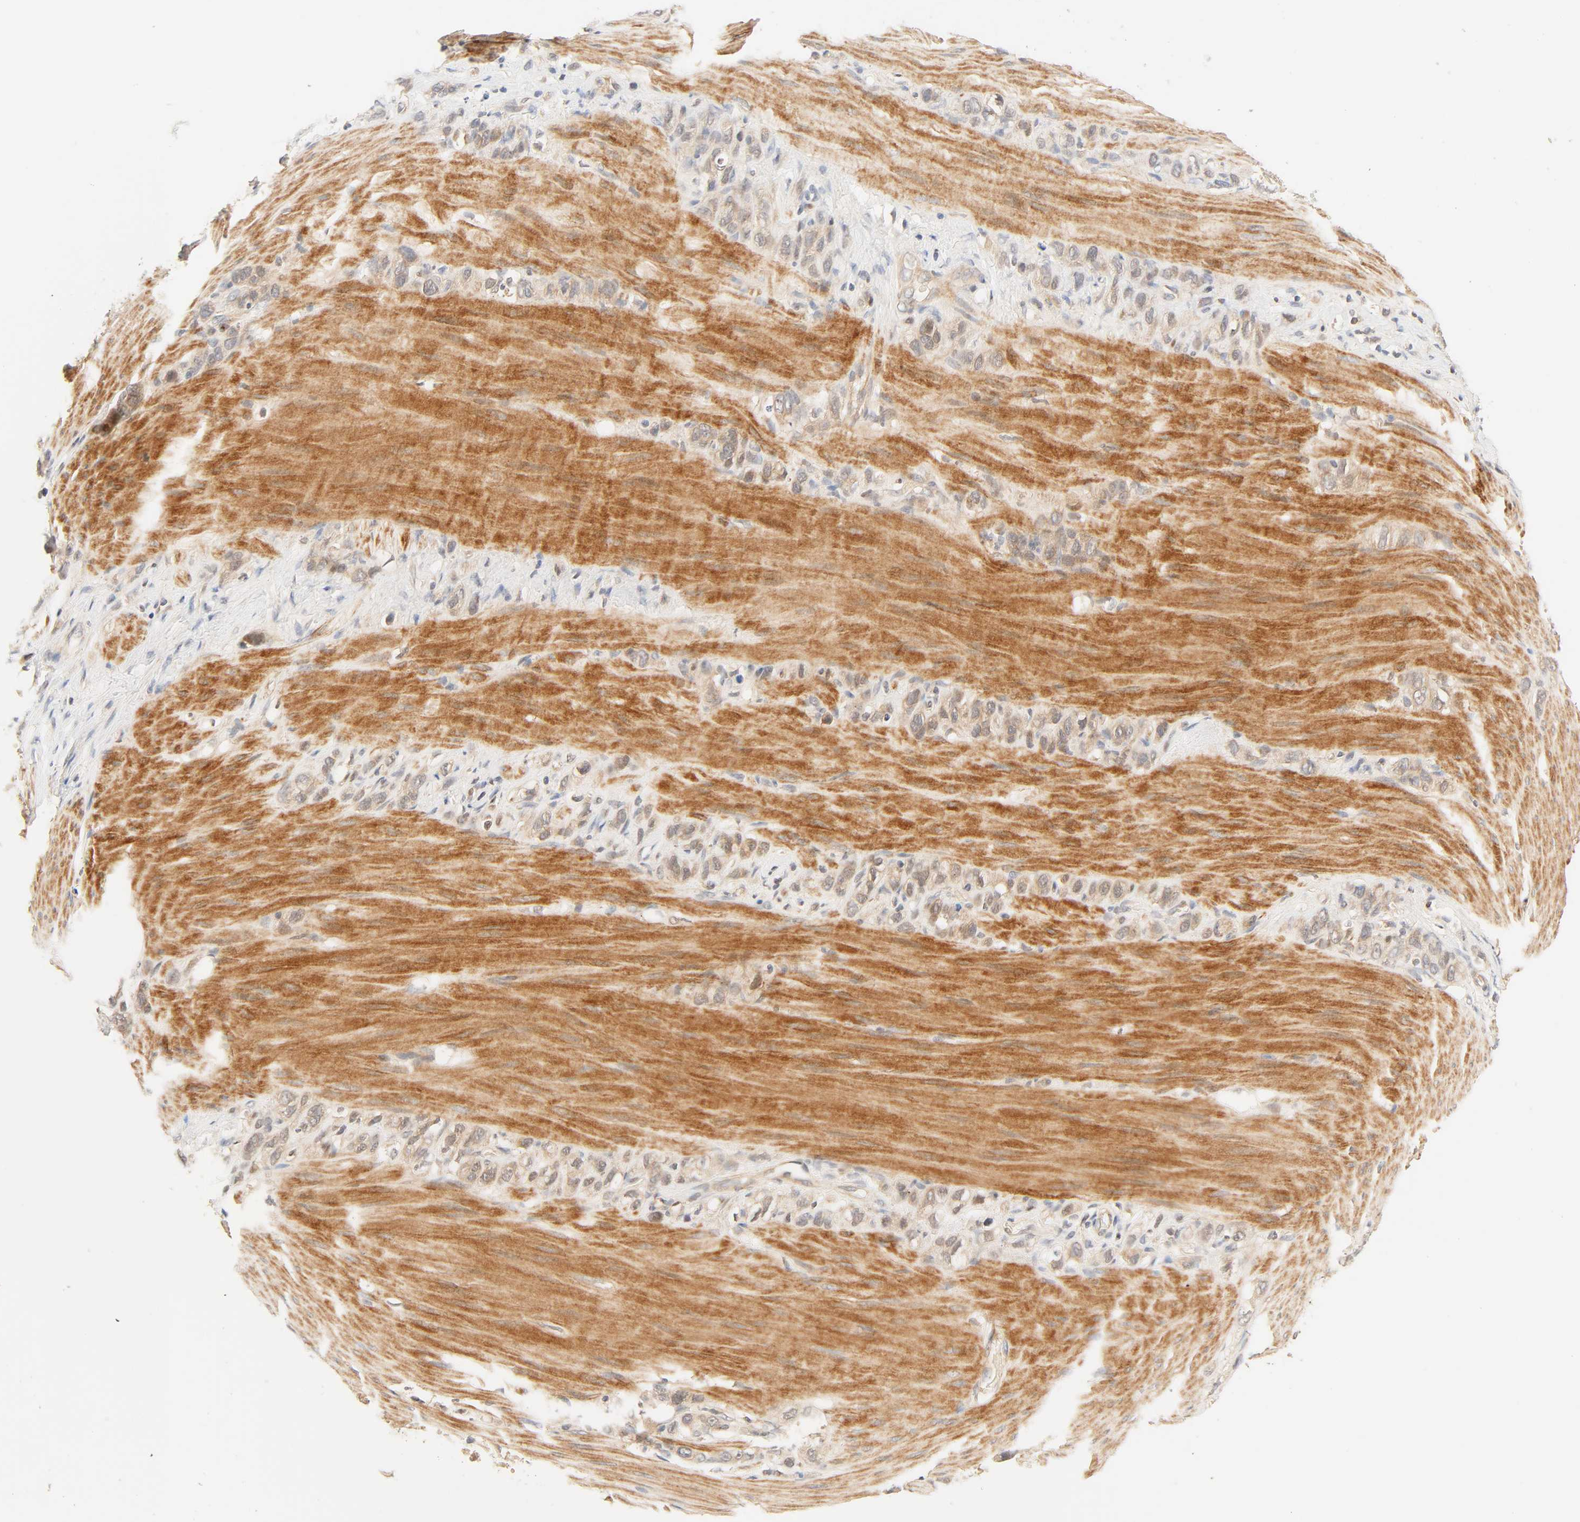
{"staining": {"intensity": "moderate", "quantity": "25%-75%", "location": "cytoplasmic/membranous"}, "tissue": "stomach cancer", "cell_type": "Tumor cells", "image_type": "cancer", "snomed": [{"axis": "morphology", "description": "Normal tissue, NOS"}, {"axis": "morphology", "description": "Adenocarcinoma, NOS"}, {"axis": "morphology", "description": "Adenocarcinoma, High grade"}, {"axis": "topography", "description": "Stomach, upper"}, {"axis": "topography", "description": "Stomach"}], "caption": "Immunohistochemical staining of human stomach cancer reveals medium levels of moderate cytoplasmic/membranous staining in approximately 25%-75% of tumor cells. The staining was performed using DAB to visualize the protein expression in brown, while the nuclei were stained in blue with hematoxylin (Magnification: 20x).", "gene": "CACNA1G", "patient": {"sex": "female", "age": 65}}